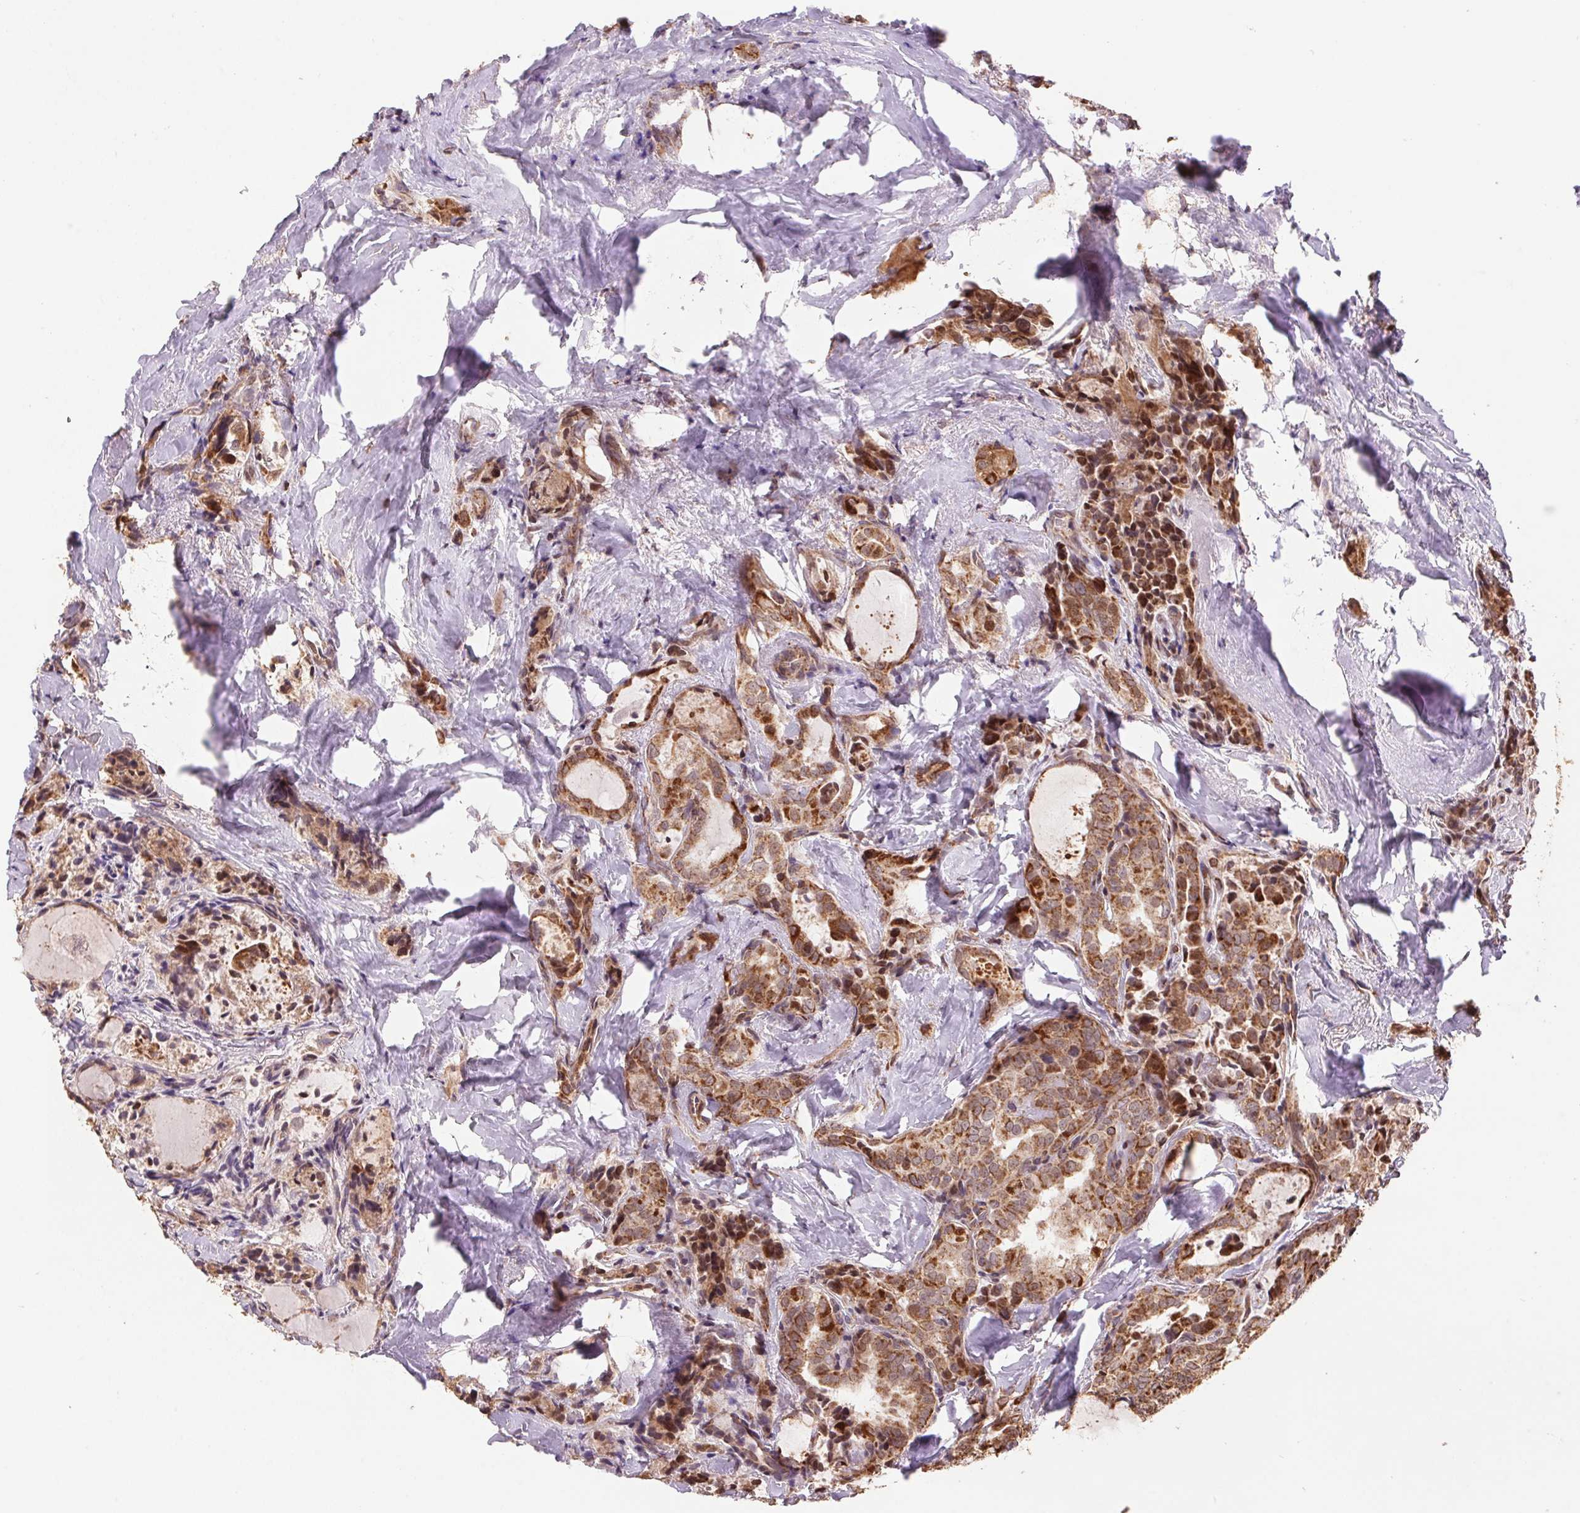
{"staining": {"intensity": "moderate", "quantity": ">75%", "location": "cytoplasmic/membranous"}, "tissue": "thyroid cancer", "cell_type": "Tumor cells", "image_type": "cancer", "snomed": [{"axis": "morphology", "description": "Papillary adenocarcinoma, NOS"}, {"axis": "topography", "description": "Thyroid gland"}], "caption": "DAB (3,3'-diaminobenzidine) immunohistochemical staining of thyroid papillary adenocarcinoma demonstrates moderate cytoplasmic/membranous protein staining in about >75% of tumor cells.", "gene": "PDHA1", "patient": {"sex": "female", "age": 75}}